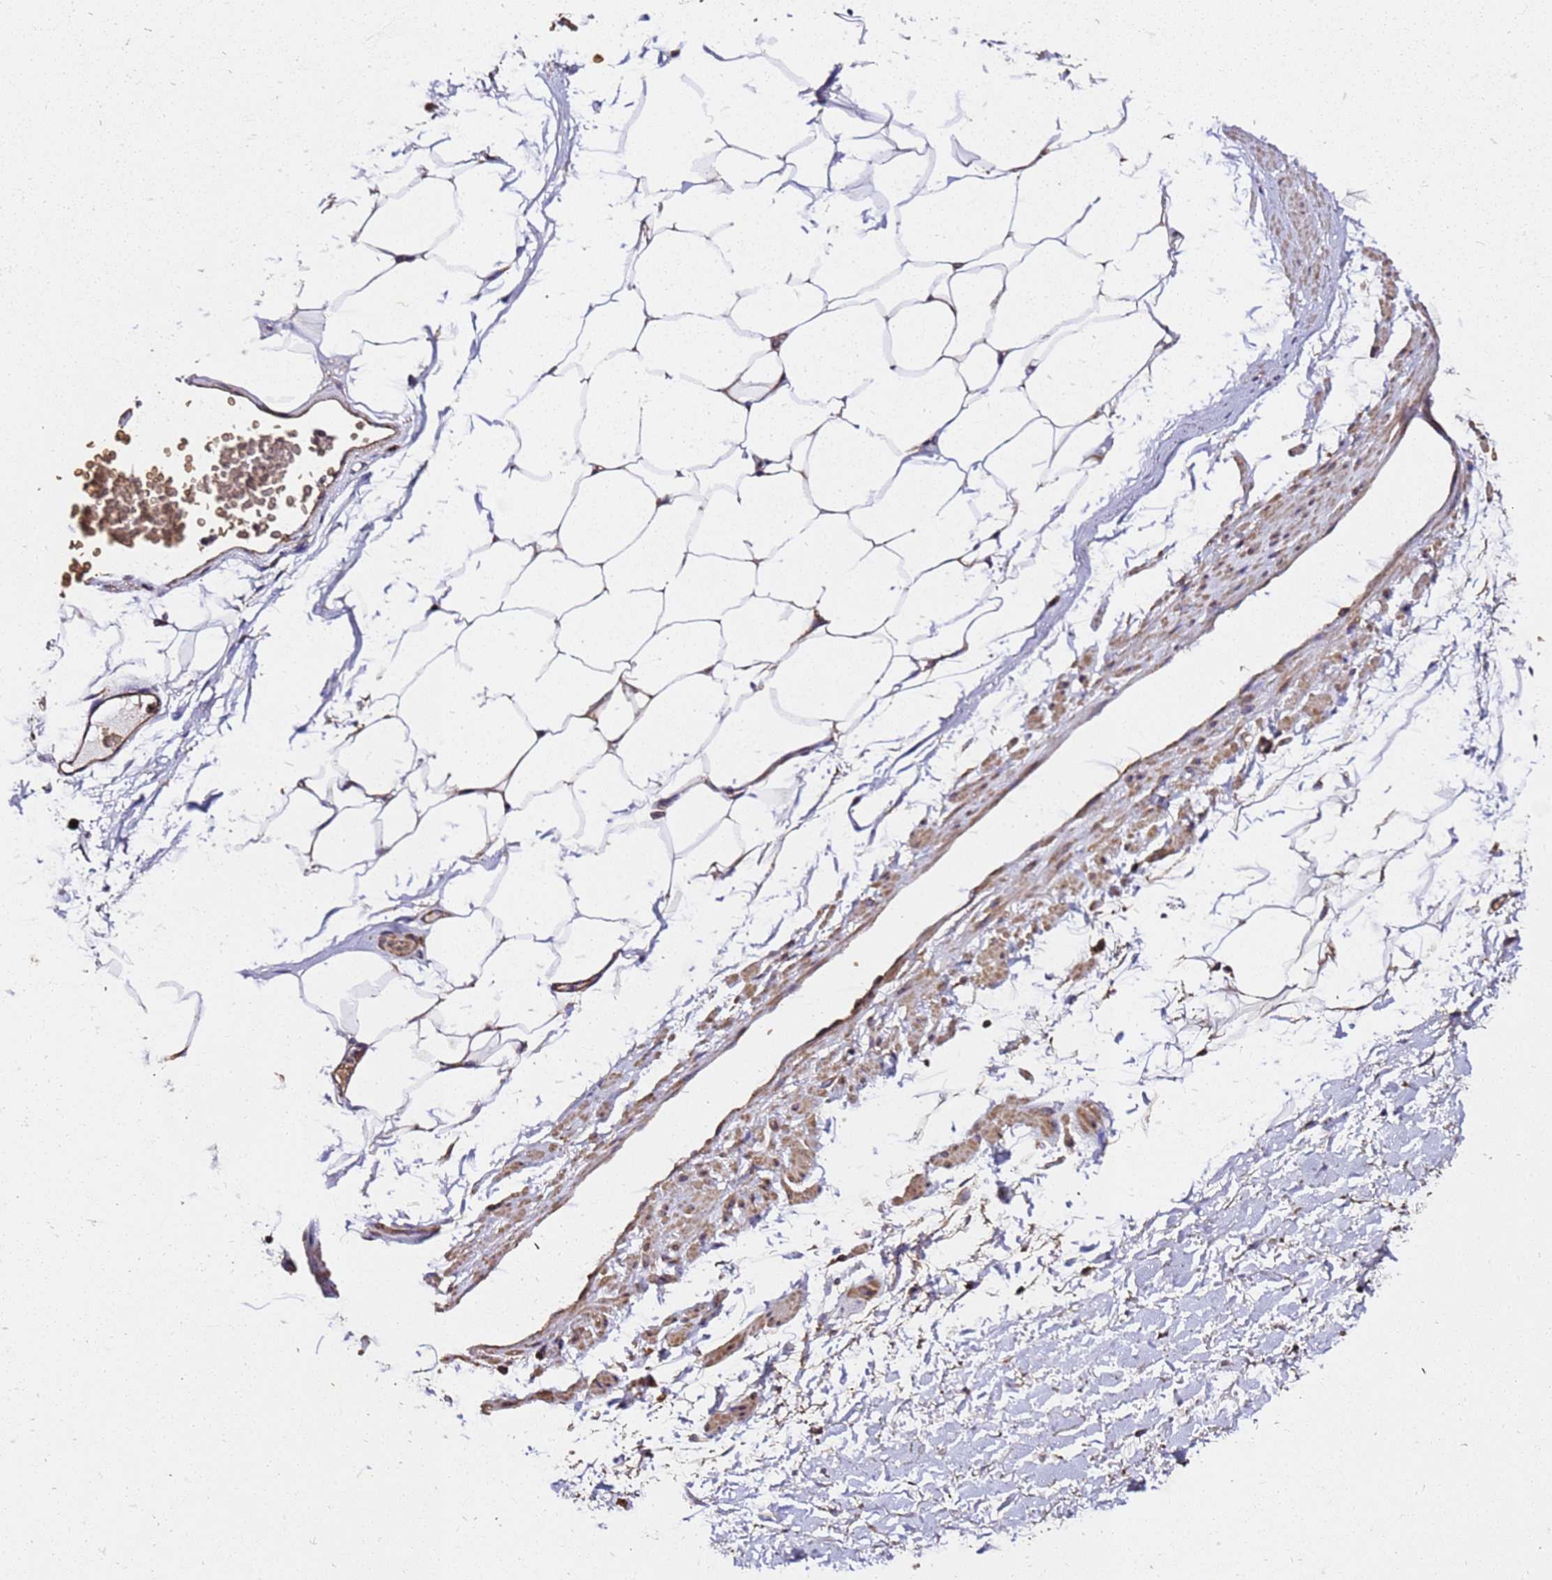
{"staining": {"intensity": "weak", "quantity": ">75%", "location": "cytoplasmic/membranous"}, "tissue": "adipose tissue", "cell_type": "Adipocytes", "image_type": "normal", "snomed": [{"axis": "morphology", "description": "Normal tissue, NOS"}, {"axis": "morphology", "description": "Adenocarcinoma, Low grade"}, {"axis": "topography", "description": "Prostate"}, {"axis": "topography", "description": "Peripheral nerve tissue"}], "caption": "Immunohistochemistry staining of benign adipose tissue, which displays low levels of weak cytoplasmic/membranous positivity in approximately >75% of adipocytes indicating weak cytoplasmic/membranous protein staining. The staining was performed using DAB (3,3'-diaminobenzidine) (brown) for protein detection and nuclei were counterstained in hematoxylin (blue).", "gene": "LRRIQ1", "patient": {"sex": "male", "age": 63}}